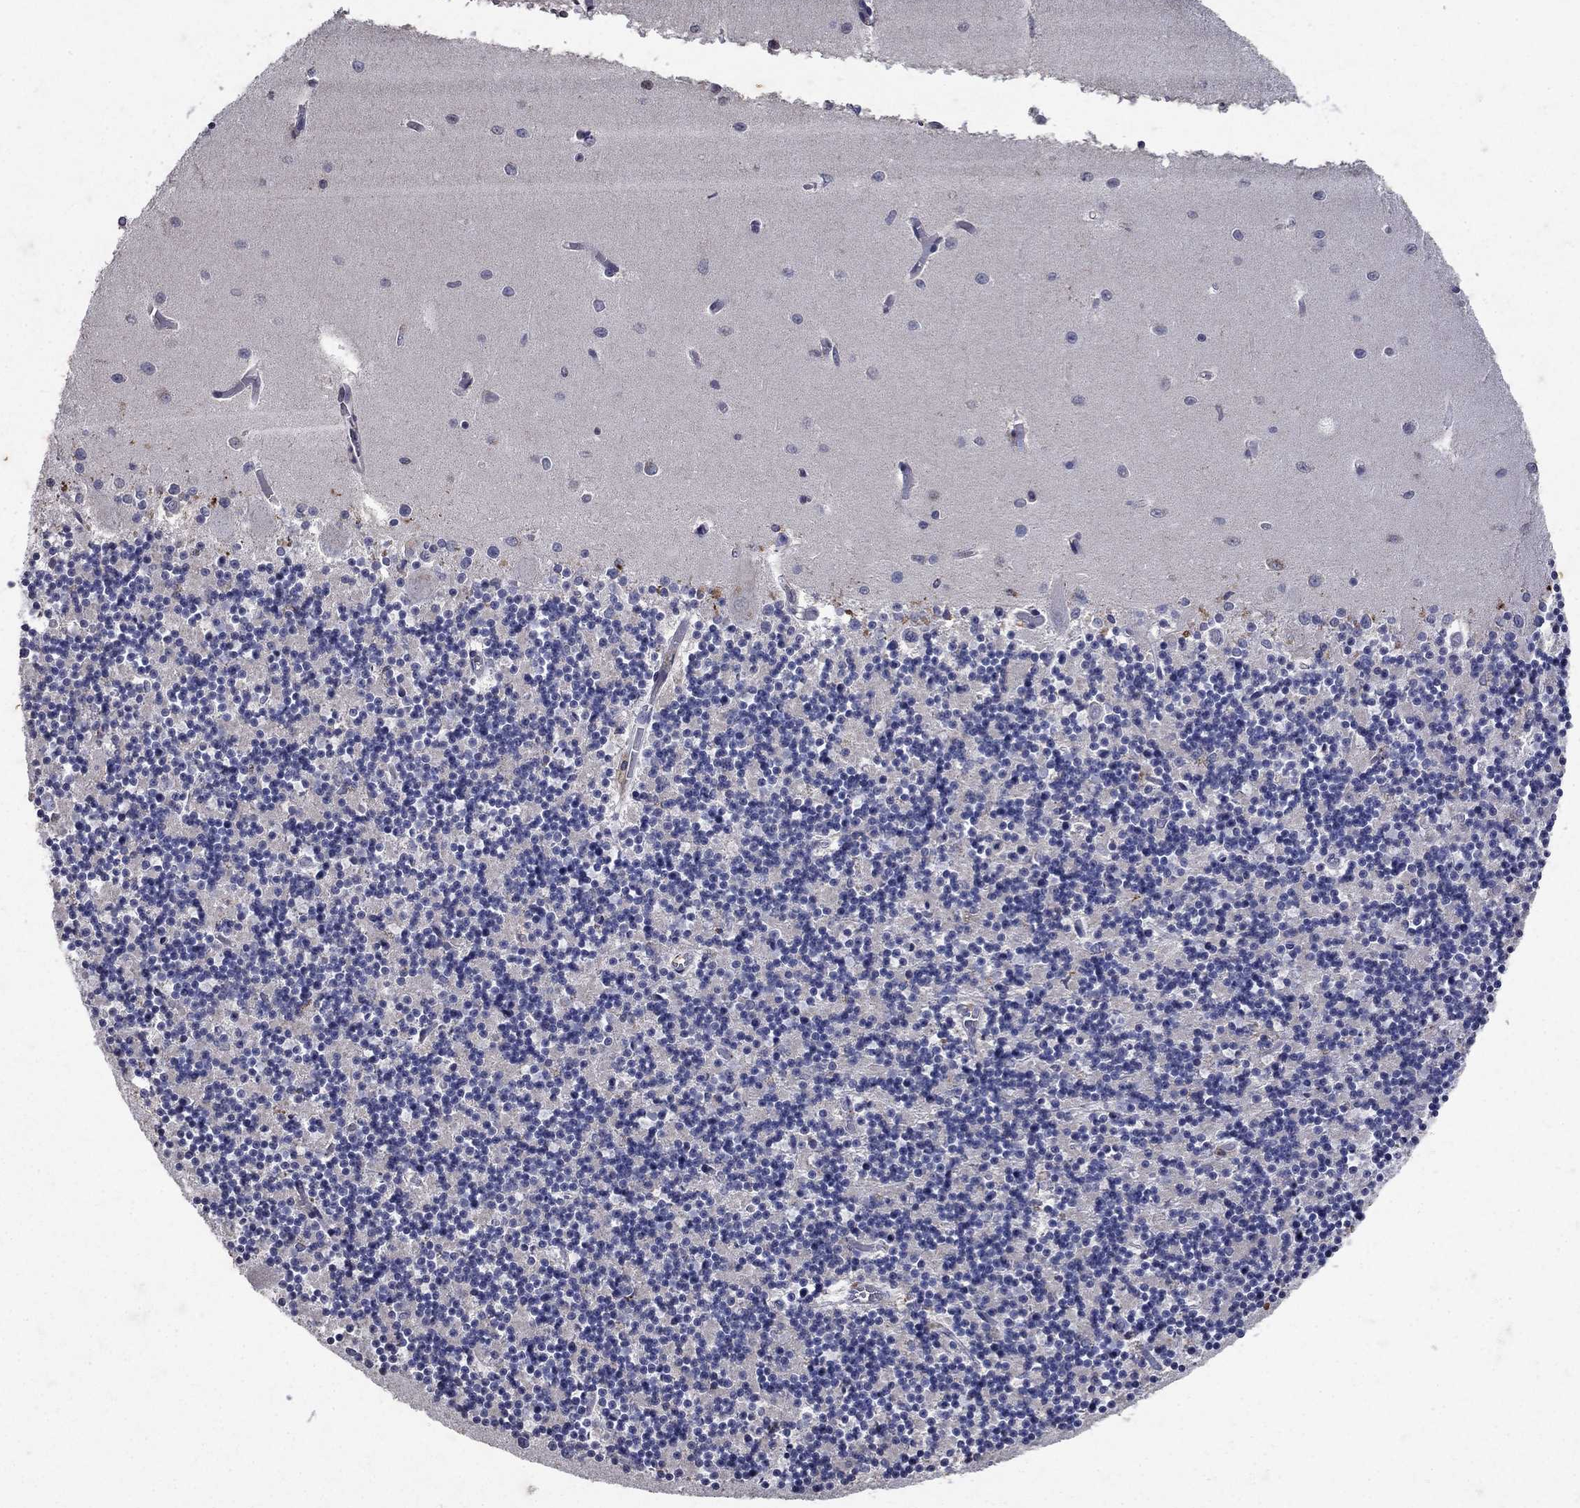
{"staining": {"intensity": "negative", "quantity": "none", "location": "none"}, "tissue": "cerebellum", "cell_type": "Cells in granular layer", "image_type": "normal", "snomed": [{"axis": "morphology", "description": "Normal tissue, NOS"}, {"axis": "topography", "description": "Cerebellum"}], "caption": "This is an immunohistochemistry photomicrograph of unremarkable cerebellum. There is no positivity in cells in granular layer.", "gene": "NPC2", "patient": {"sex": "female", "age": 64}}